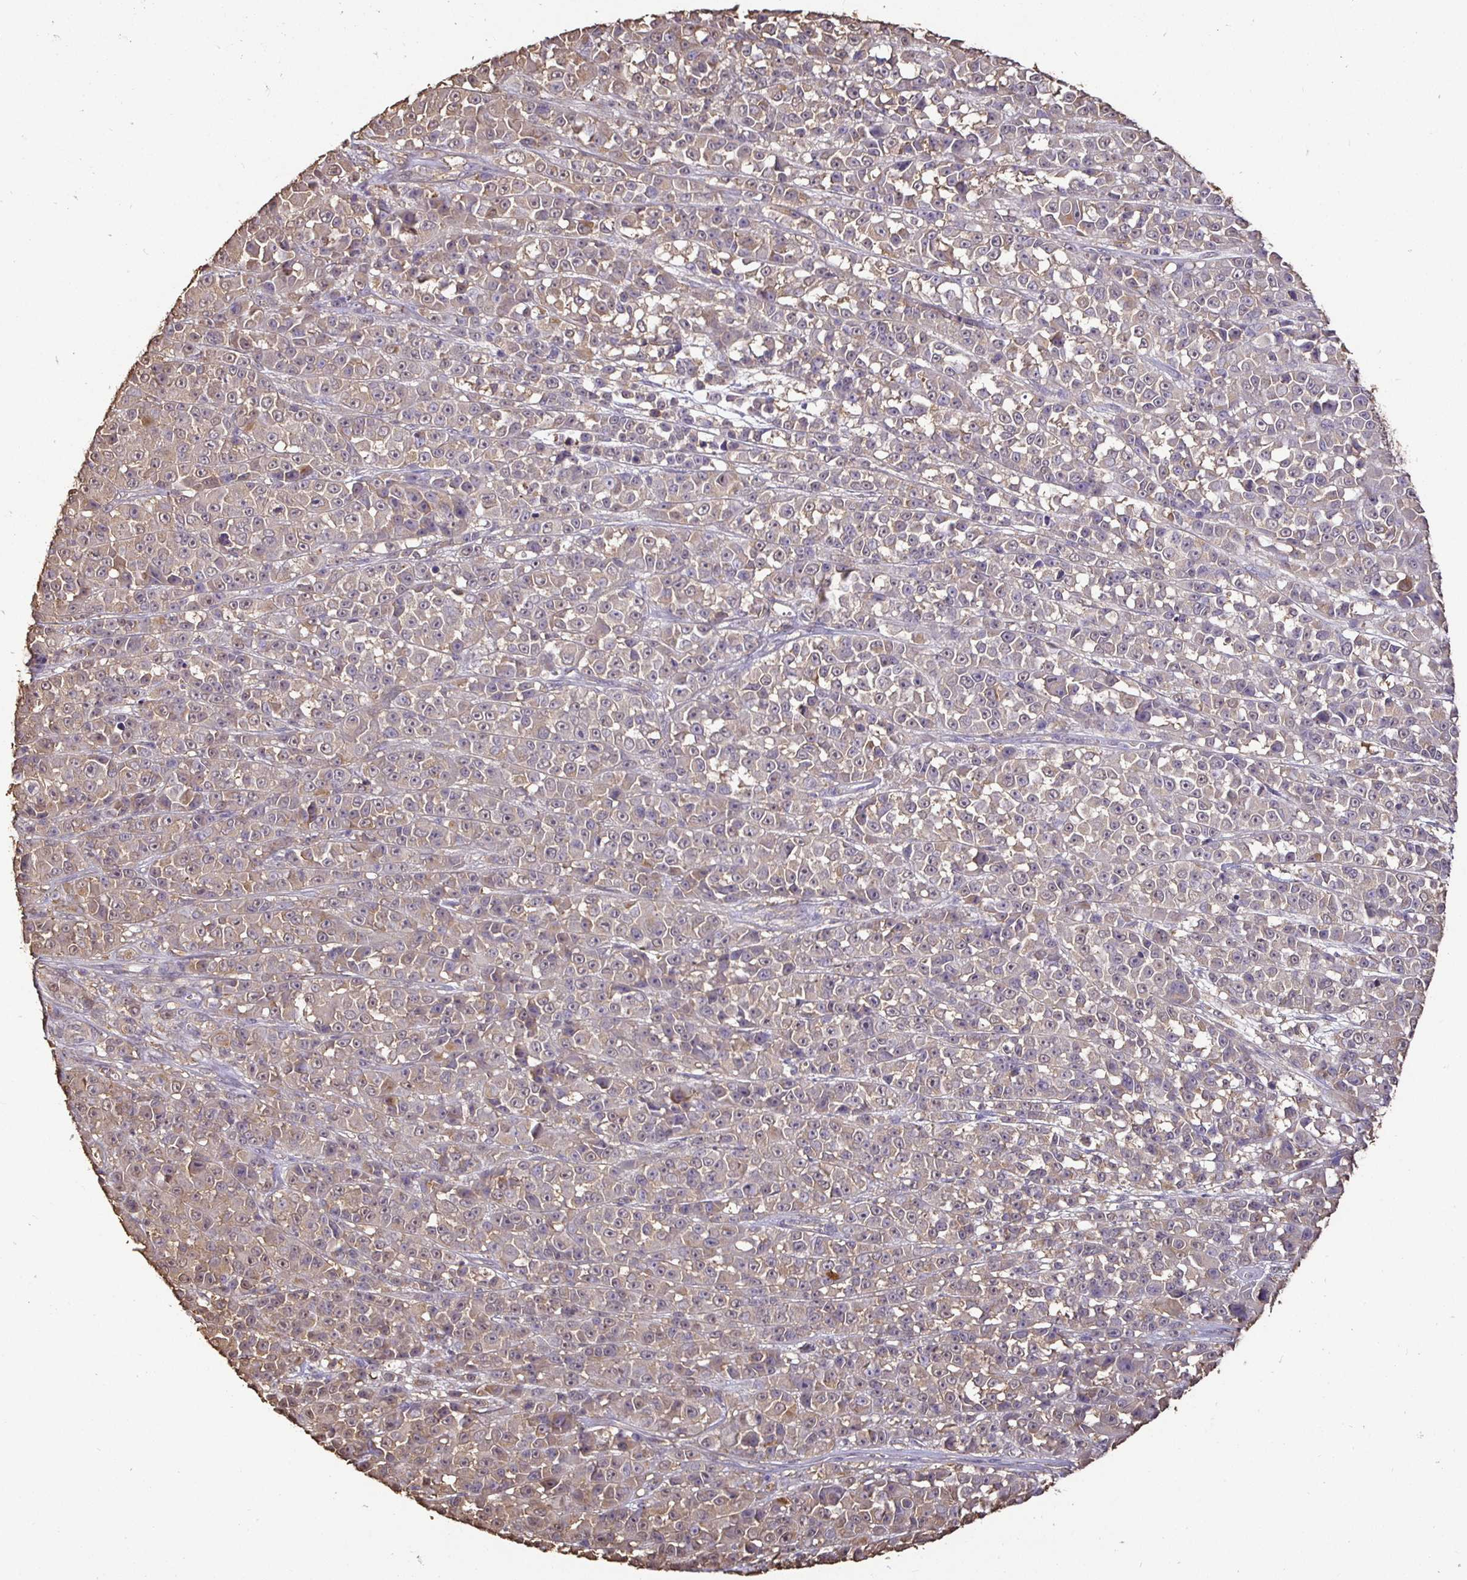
{"staining": {"intensity": "weak", "quantity": "<25%", "location": "cytoplasmic/membranous,nuclear"}, "tissue": "melanoma", "cell_type": "Tumor cells", "image_type": "cancer", "snomed": [{"axis": "morphology", "description": "Malignant melanoma, NOS"}, {"axis": "topography", "description": "Skin"}, {"axis": "topography", "description": "Skin of back"}], "caption": "The histopathology image exhibits no significant expression in tumor cells of malignant melanoma. The staining was performed using DAB to visualize the protein expression in brown, while the nuclei were stained in blue with hematoxylin (Magnification: 20x).", "gene": "MAPK8IP3", "patient": {"sex": "male", "age": 91}}